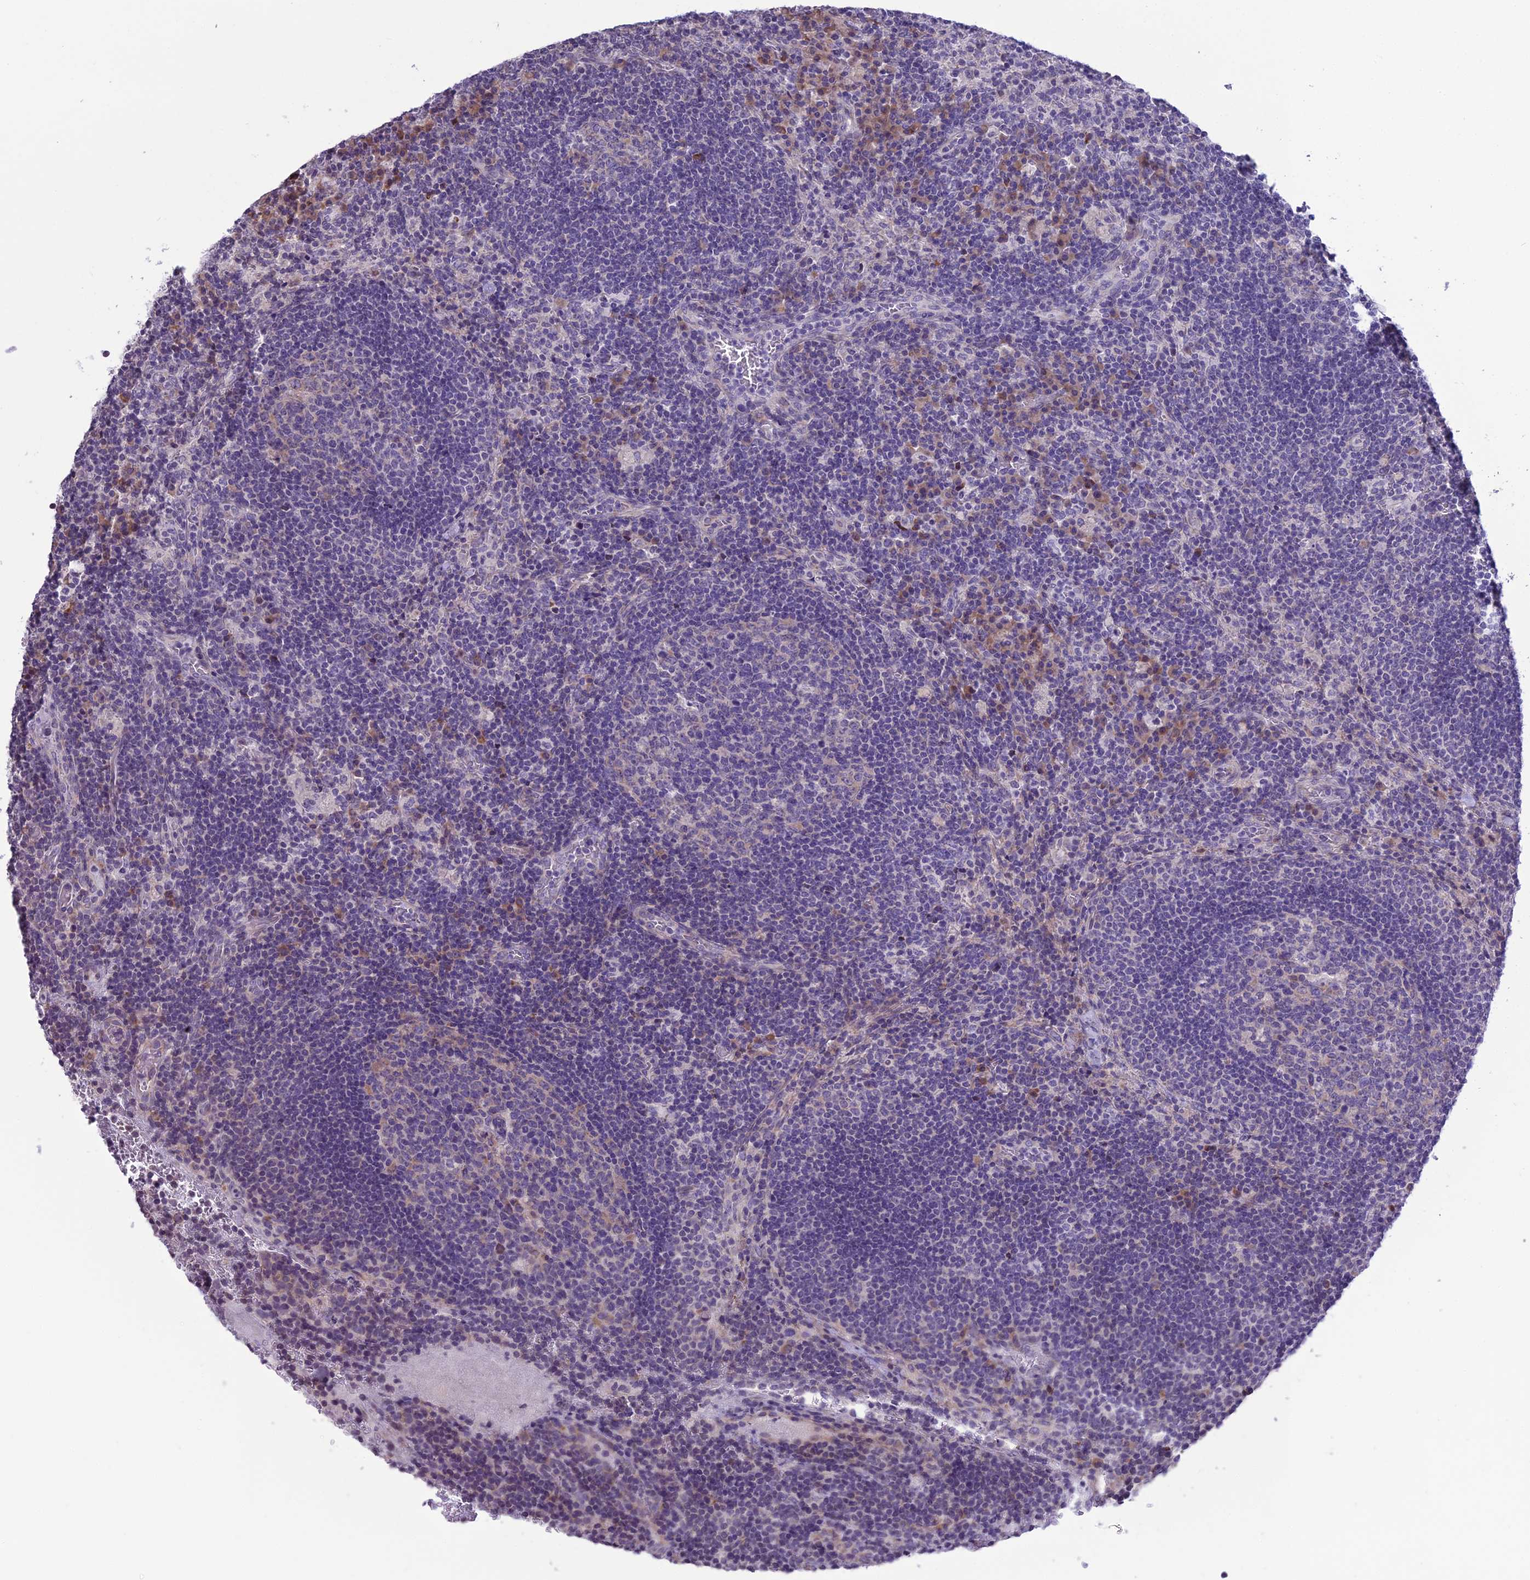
{"staining": {"intensity": "moderate", "quantity": "<25%", "location": "cytoplasmic/membranous"}, "tissue": "lymph node", "cell_type": "Germinal center cells", "image_type": "normal", "snomed": [{"axis": "morphology", "description": "Normal tissue, NOS"}, {"axis": "topography", "description": "Lymph node"}], "caption": "Immunohistochemistry staining of unremarkable lymph node, which reveals low levels of moderate cytoplasmic/membranous staining in approximately <25% of germinal center cells indicating moderate cytoplasmic/membranous protein positivity. The staining was performed using DAB (3,3'-diaminobenzidine) (brown) for protein detection and nuclei were counterstained in hematoxylin (blue).", "gene": "RPS26", "patient": {"sex": "male", "age": 58}}